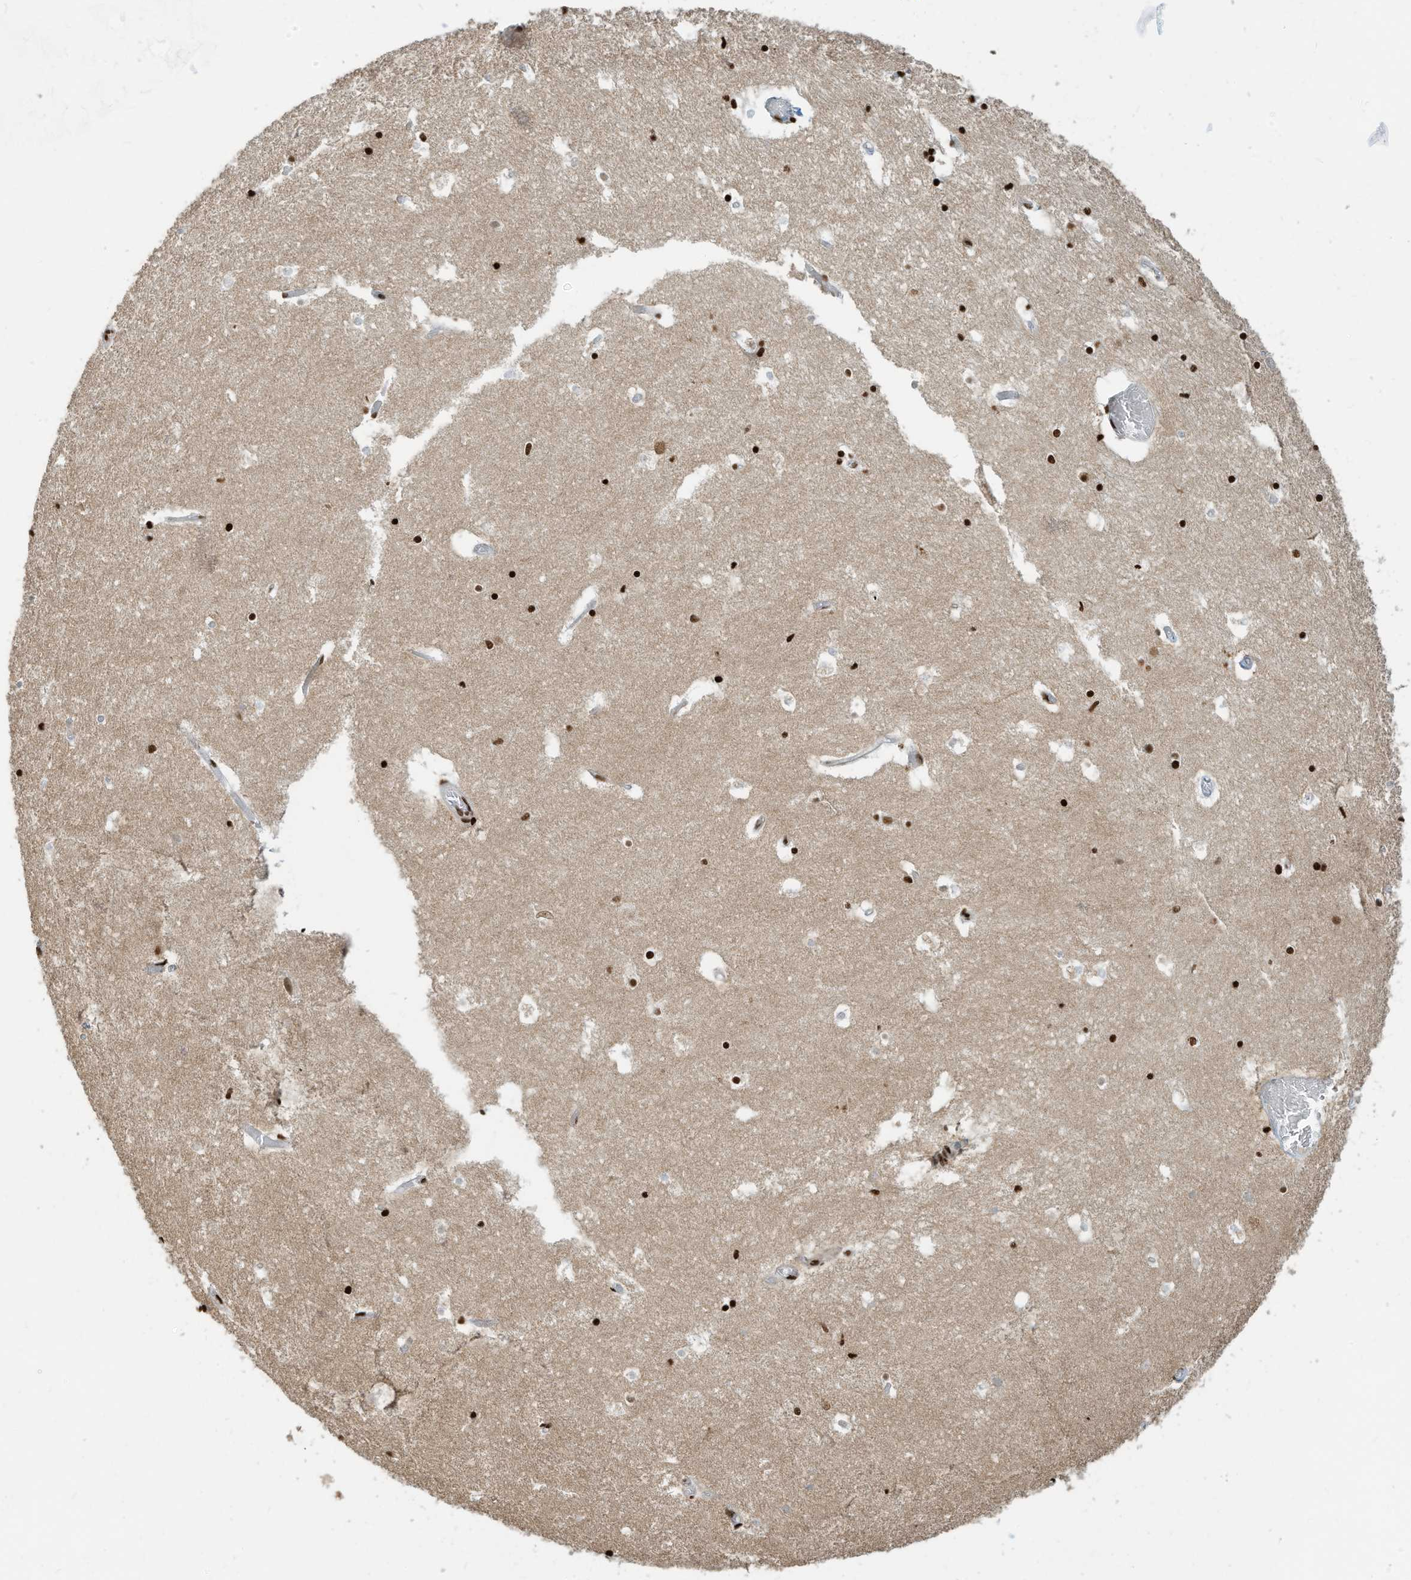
{"staining": {"intensity": "strong", "quantity": ">75%", "location": "nuclear"}, "tissue": "hippocampus", "cell_type": "Glial cells", "image_type": "normal", "snomed": [{"axis": "morphology", "description": "Normal tissue, NOS"}, {"axis": "topography", "description": "Hippocampus"}], "caption": "Brown immunohistochemical staining in normal hippocampus displays strong nuclear expression in about >75% of glial cells. (IHC, brightfield microscopy, high magnification).", "gene": "SAMD15", "patient": {"sex": "female", "age": 52}}